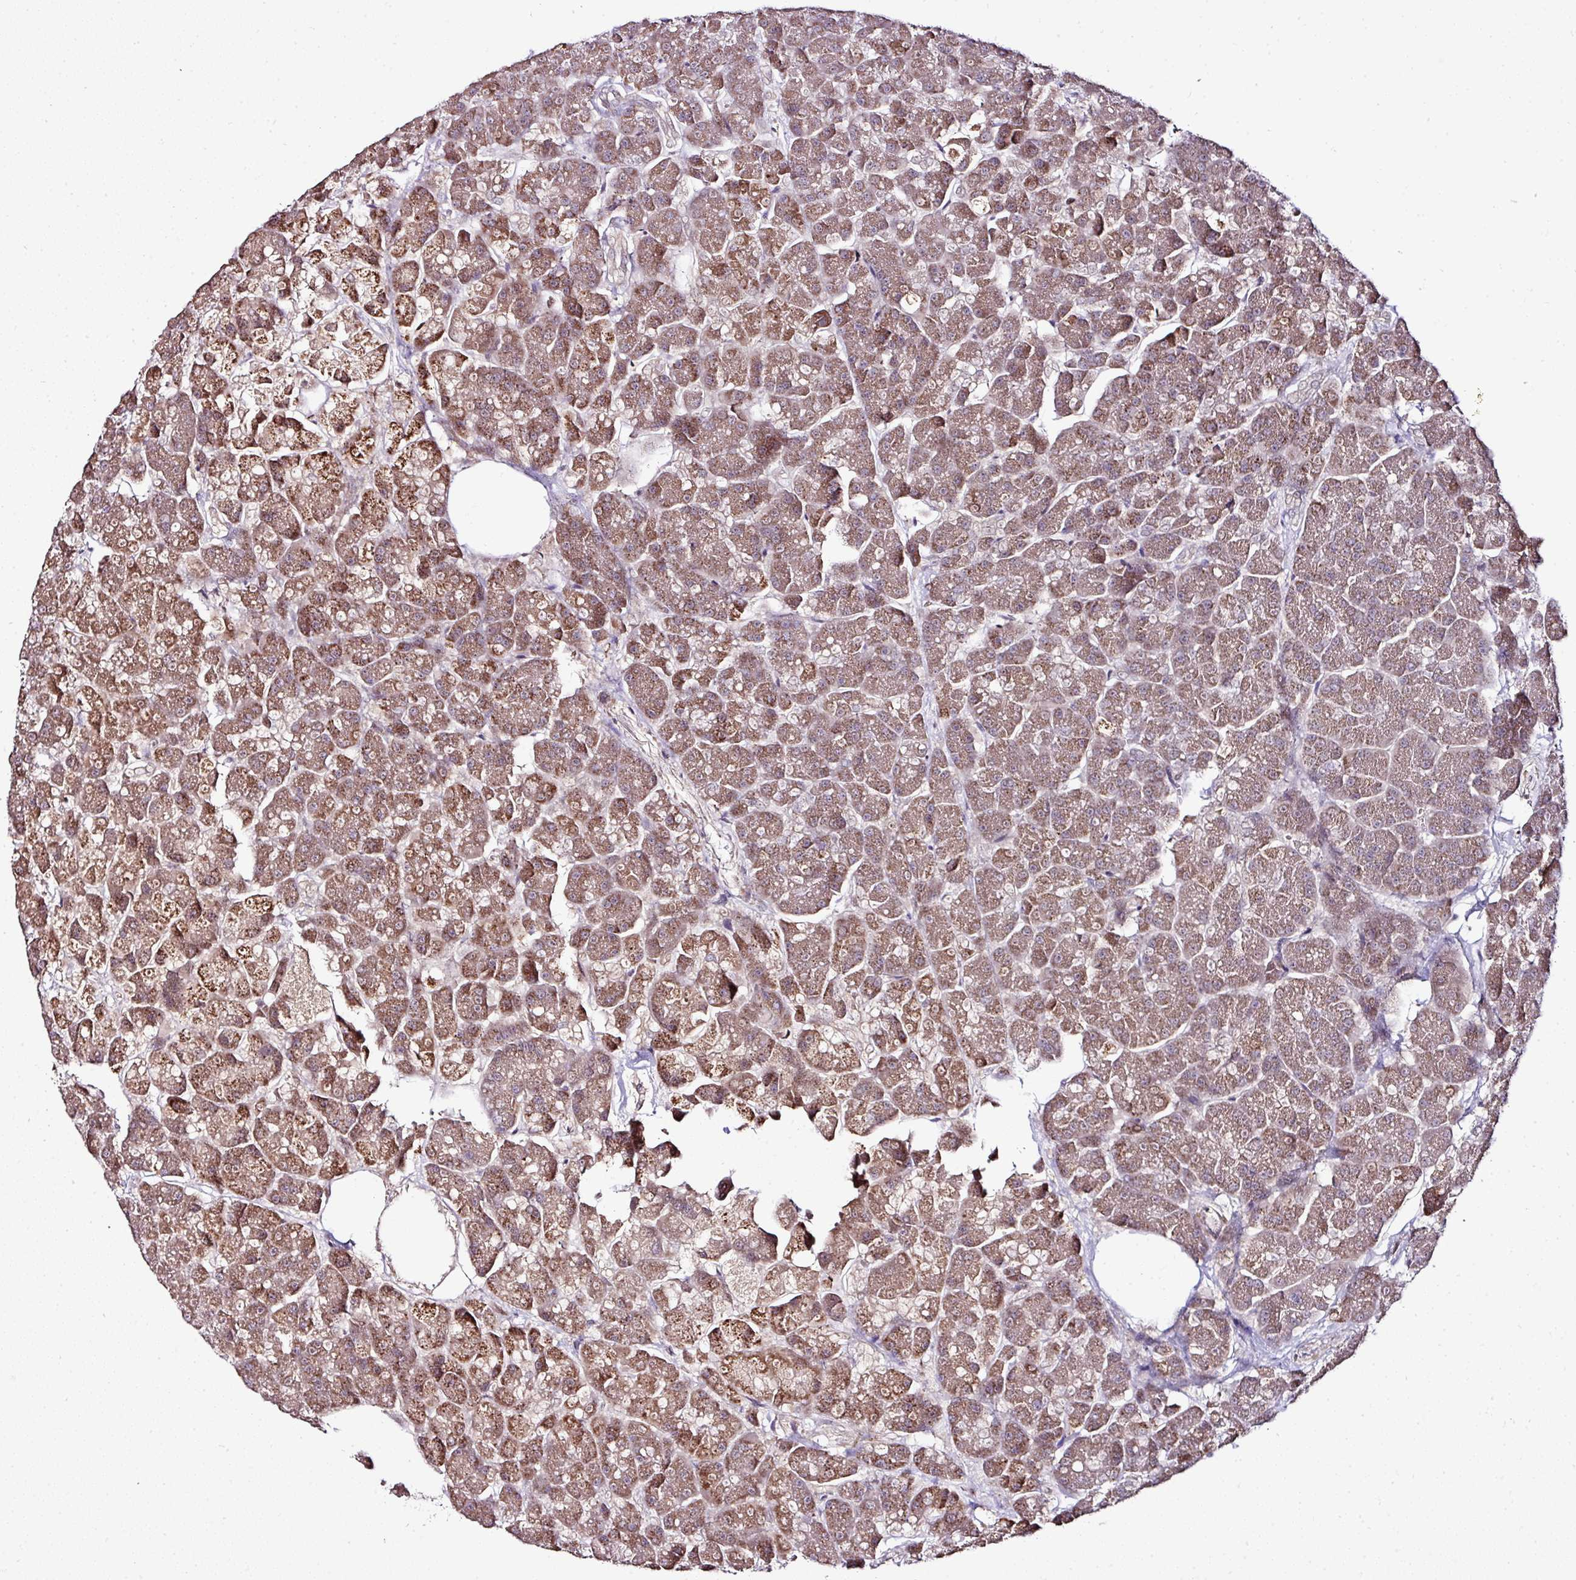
{"staining": {"intensity": "moderate", "quantity": ">75%", "location": "cytoplasmic/membranous"}, "tissue": "pancreas", "cell_type": "Exocrine glandular cells", "image_type": "normal", "snomed": [{"axis": "morphology", "description": "Normal tissue, NOS"}, {"axis": "topography", "description": "Pancreas"}, {"axis": "topography", "description": "Peripheral nerve tissue"}], "caption": "Protein staining reveals moderate cytoplasmic/membranous positivity in about >75% of exocrine glandular cells in unremarkable pancreas.", "gene": "KLF16", "patient": {"sex": "male", "age": 54}}